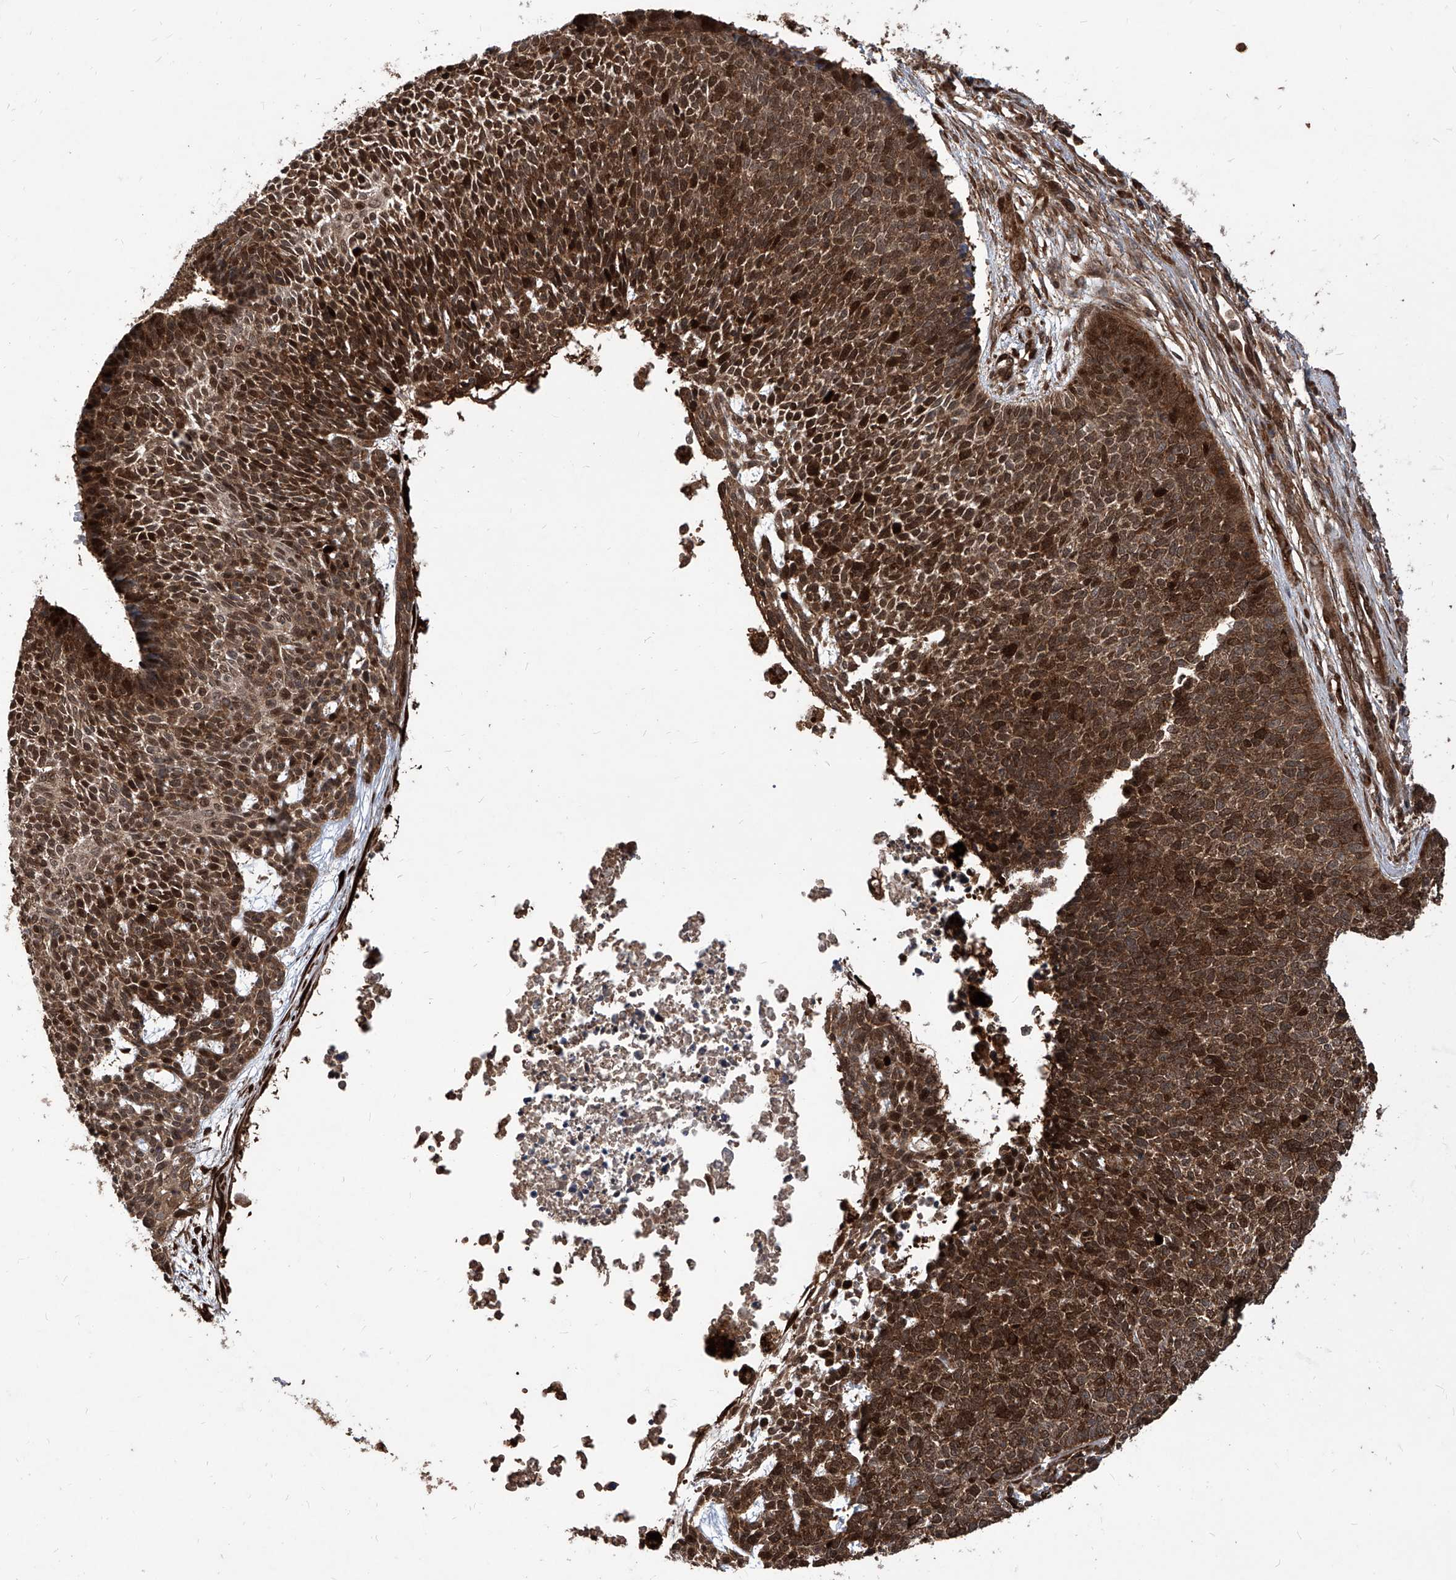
{"staining": {"intensity": "strong", "quantity": ">75%", "location": "cytoplasmic/membranous,nuclear"}, "tissue": "skin cancer", "cell_type": "Tumor cells", "image_type": "cancer", "snomed": [{"axis": "morphology", "description": "Basal cell carcinoma"}, {"axis": "topography", "description": "Skin"}], "caption": "Human skin basal cell carcinoma stained for a protein (brown) displays strong cytoplasmic/membranous and nuclear positive expression in approximately >75% of tumor cells.", "gene": "MAGED2", "patient": {"sex": "female", "age": 84}}